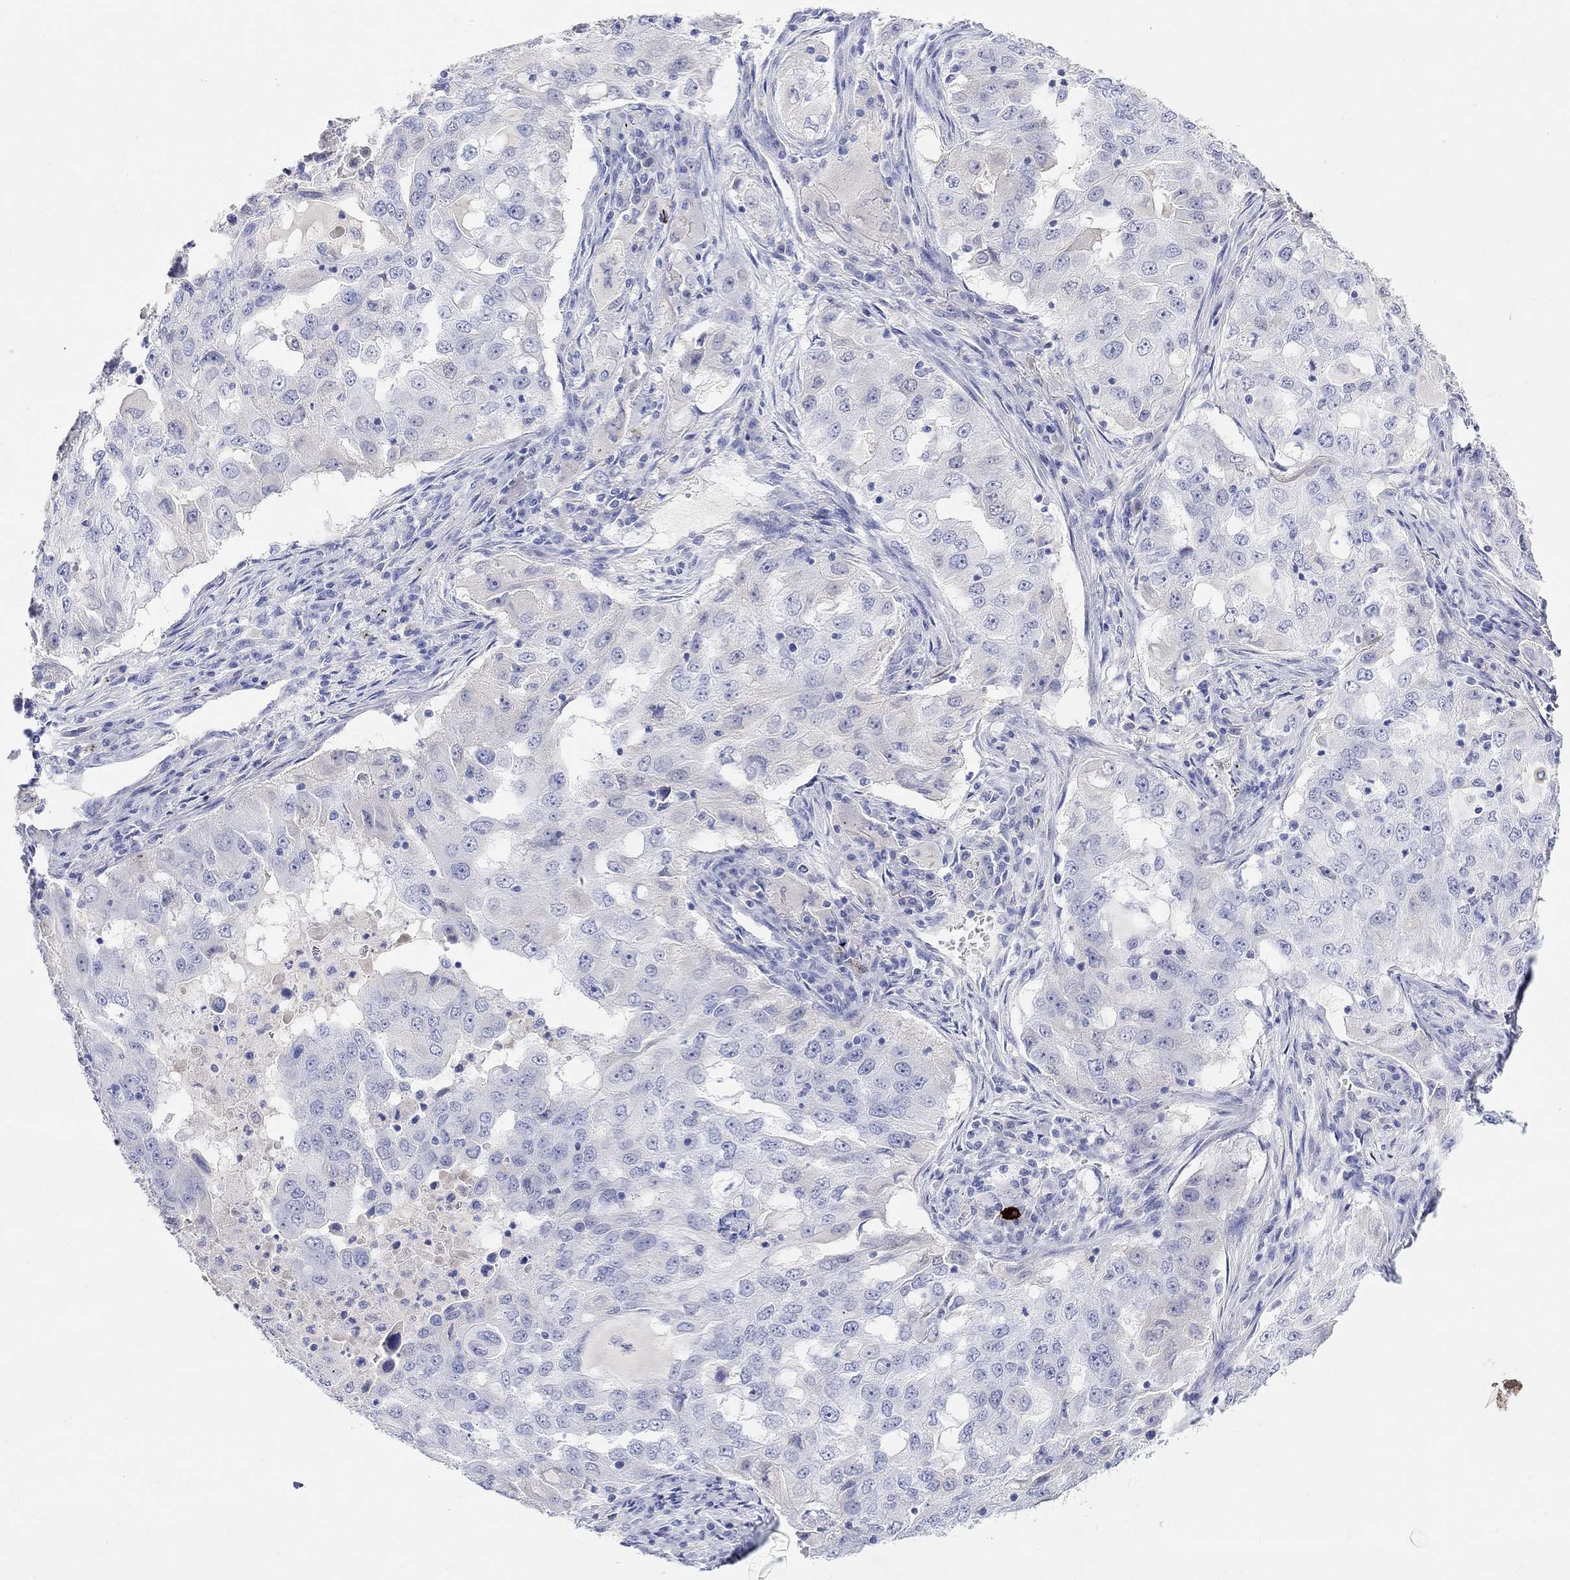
{"staining": {"intensity": "negative", "quantity": "none", "location": "none"}, "tissue": "lung cancer", "cell_type": "Tumor cells", "image_type": "cancer", "snomed": [{"axis": "morphology", "description": "Adenocarcinoma, NOS"}, {"axis": "topography", "description": "Lung"}], "caption": "Histopathology image shows no protein positivity in tumor cells of adenocarcinoma (lung) tissue.", "gene": "TYR", "patient": {"sex": "female", "age": 61}}